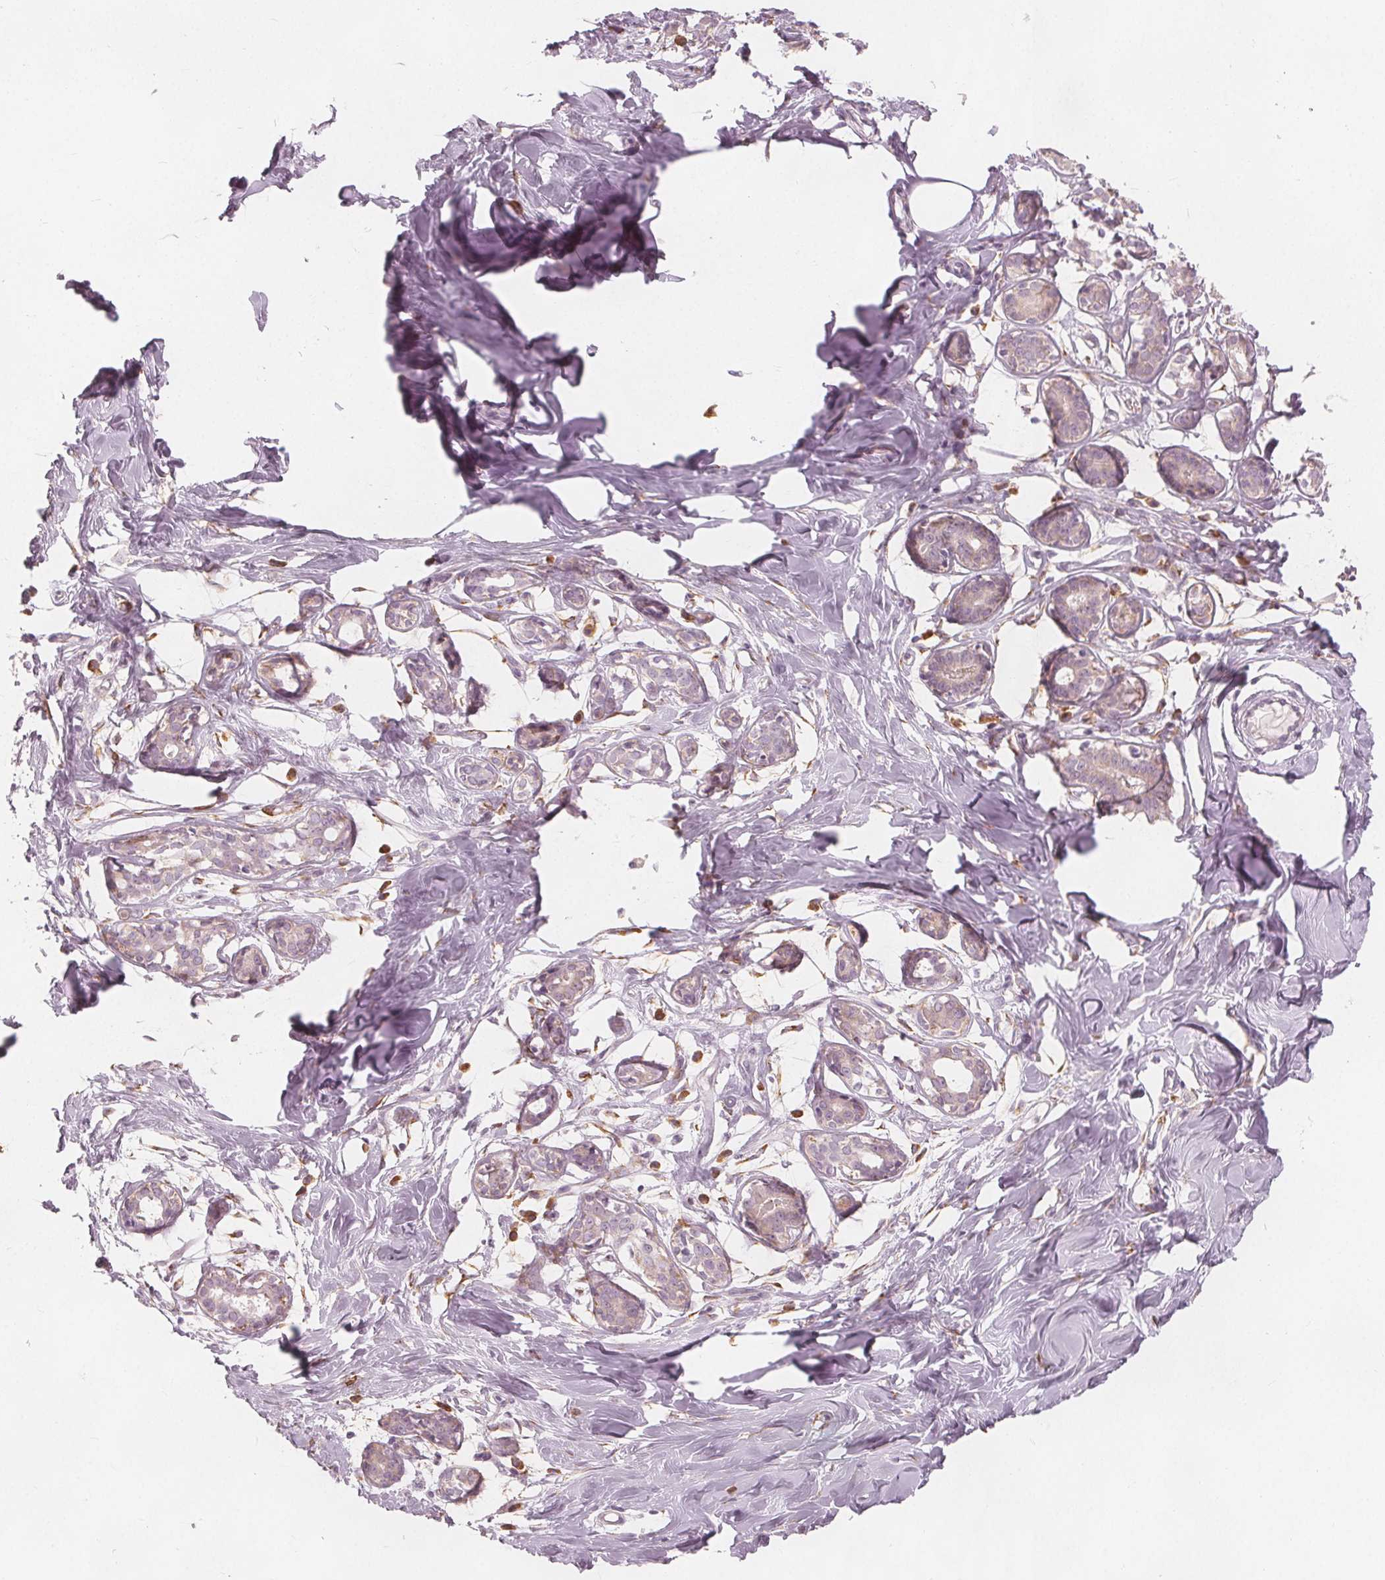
{"staining": {"intensity": "moderate", "quantity": "<25%", "location": "cytoplasmic/membranous"}, "tissue": "breast", "cell_type": "Adipocytes", "image_type": "normal", "snomed": [{"axis": "morphology", "description": "Normal tissue, NOS"}, {"axis": "topography", "description": "Breast"}], "caption": "Protein analysis of unremarkable breast exhibits moderate cytoplasmic/membranous positivity in about <25% of adipocytes.", "gene": "BRSK1", "patient": {"sex": "female", "age": 27}}